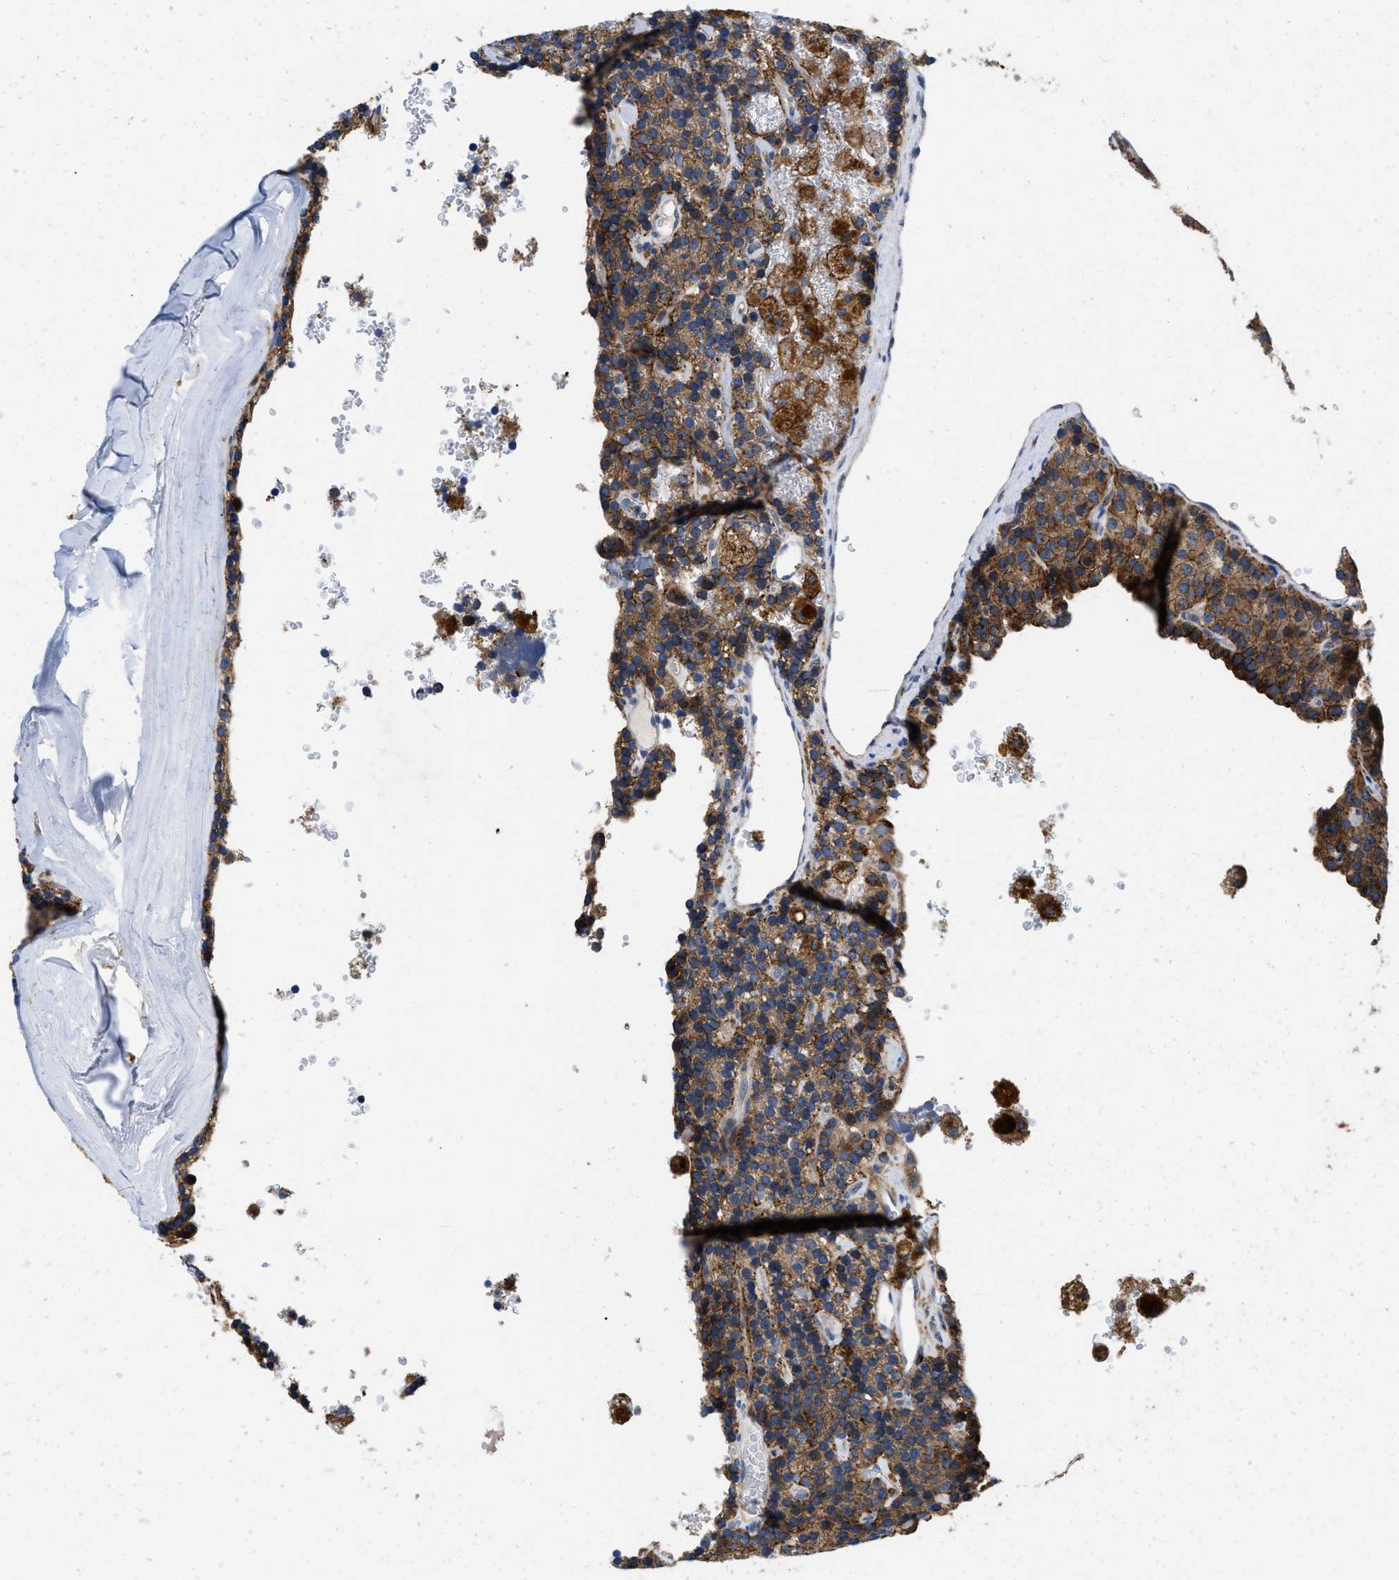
{"staining": {"intensity": "strong", "quantity": ">75%", "location": "cytoplasmic/membranous"}, "tissue": "parathyroid gland", "cell_type": "Glandular cells", "image_type": "normal", "snomed": [{"axis": "morphology", "description": "Normal tissue, NOS"}, {"axis": "morphology", "description": "Adenoma, NOS"}, {"axis": "topography", "description": "Parathyroid gland"}], "caption": "Immunohistochemical staining of benign parathyroid gland displays high levels of strong cytoplasmic/membranous expression in about >75% of glandular cells. Using DAB (brown) and hematoxylin (blue) stains, captured at high magnification using brightfield microscopy.", "gene": "ENPP4", "patient": {"sex": "female", "age": 86}}